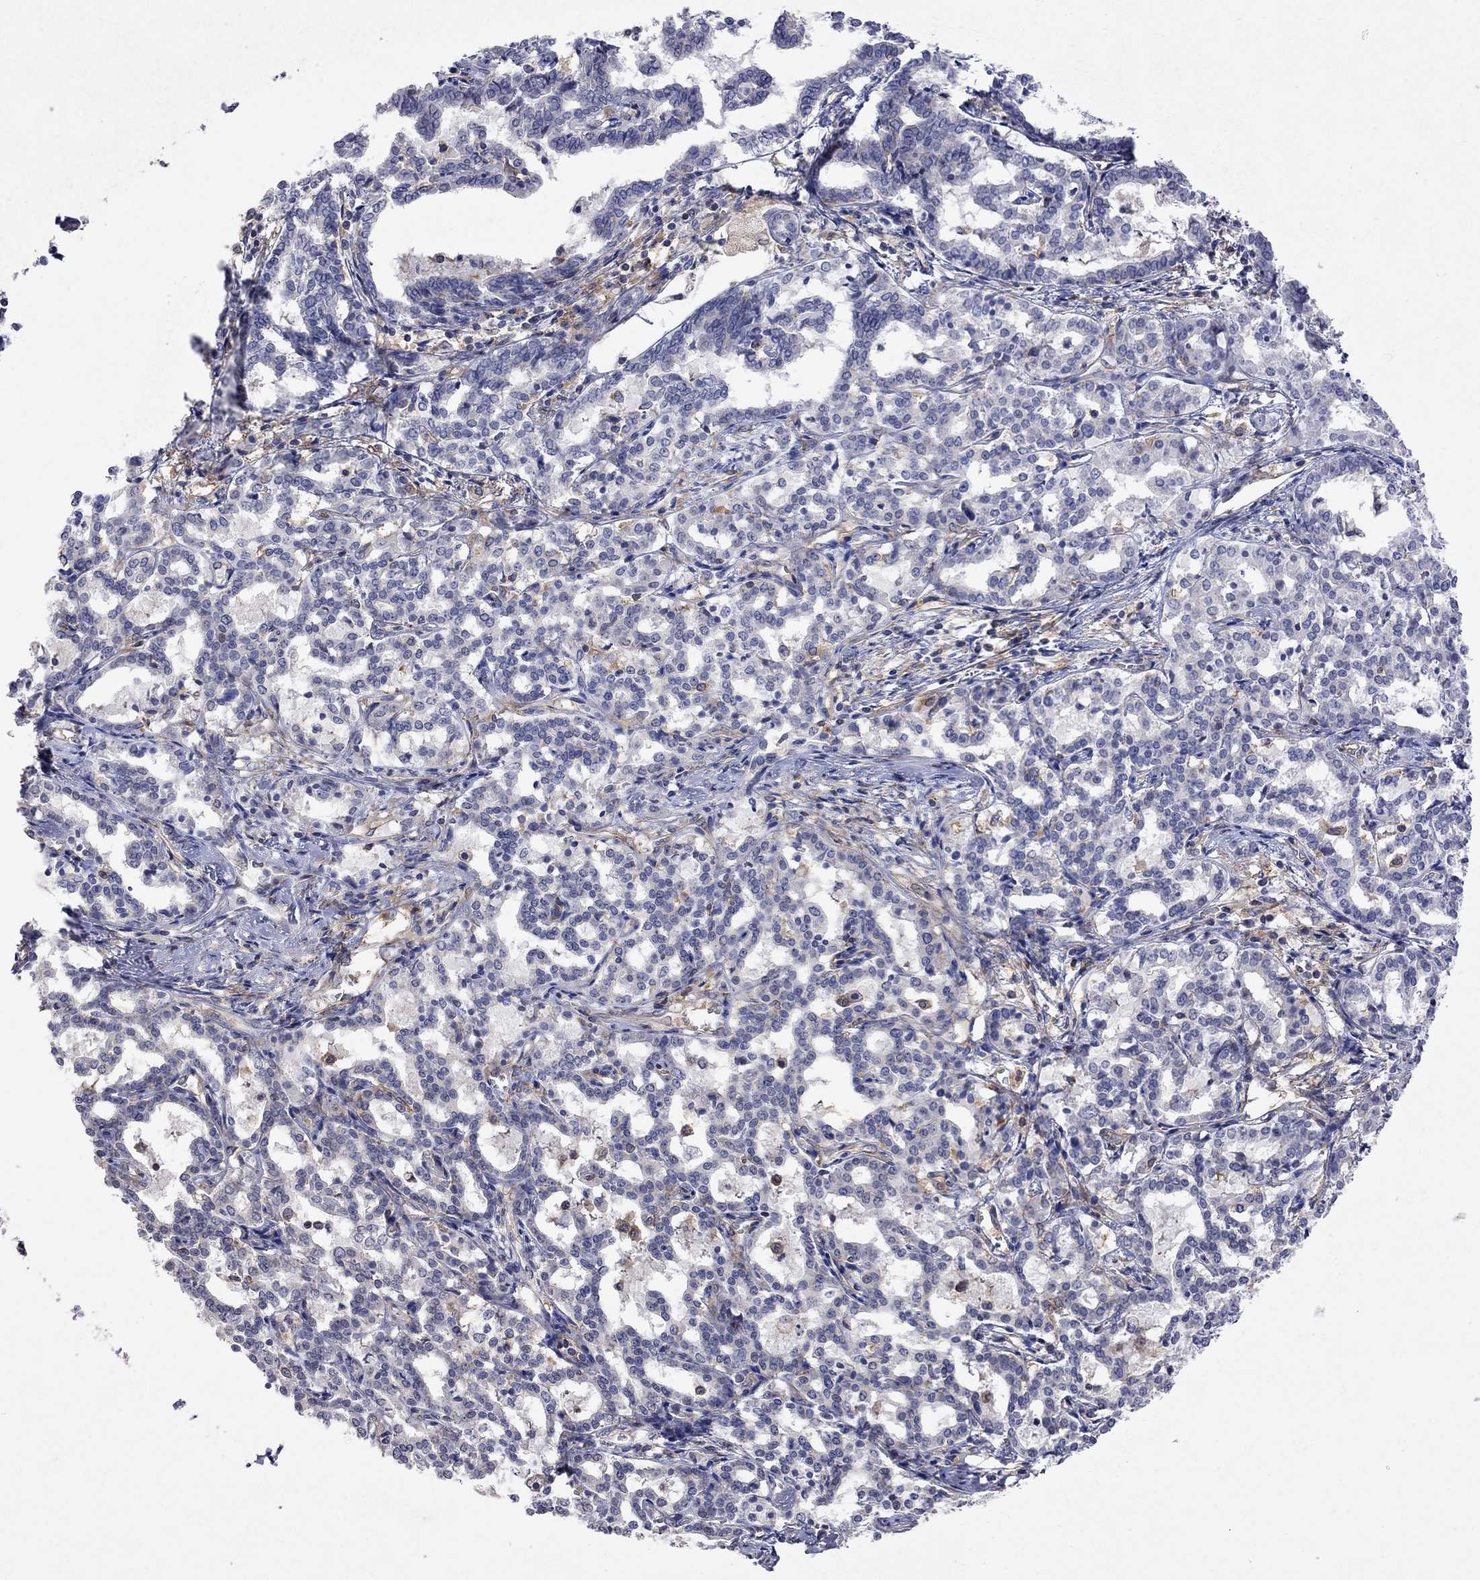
{"staining": {"intensity": "negative", "quantity": "none", "location": "none"}, "tissue": "liver cancer", "cell_type": "Tumor cells", "image_type": "cancer", "snomed": [{"axis": "morphology", "description": "Cholangiocarcinoma"}, {"axis": "topography", "description": "Liver"}], "caption": "Immunohistochemistry (IHC) micrograph of liver cancer (cholangiocarcinoma) stained for a protein (brown), which shows no expression in tumor cells. The staining was performed using DAB to visualize the protein expression in brown, while the nuclei were stained in blue with hematoxylin (Magnification: 20x).", "gene": "ABI3", "patient": {"sex": "female", "age": 47}}